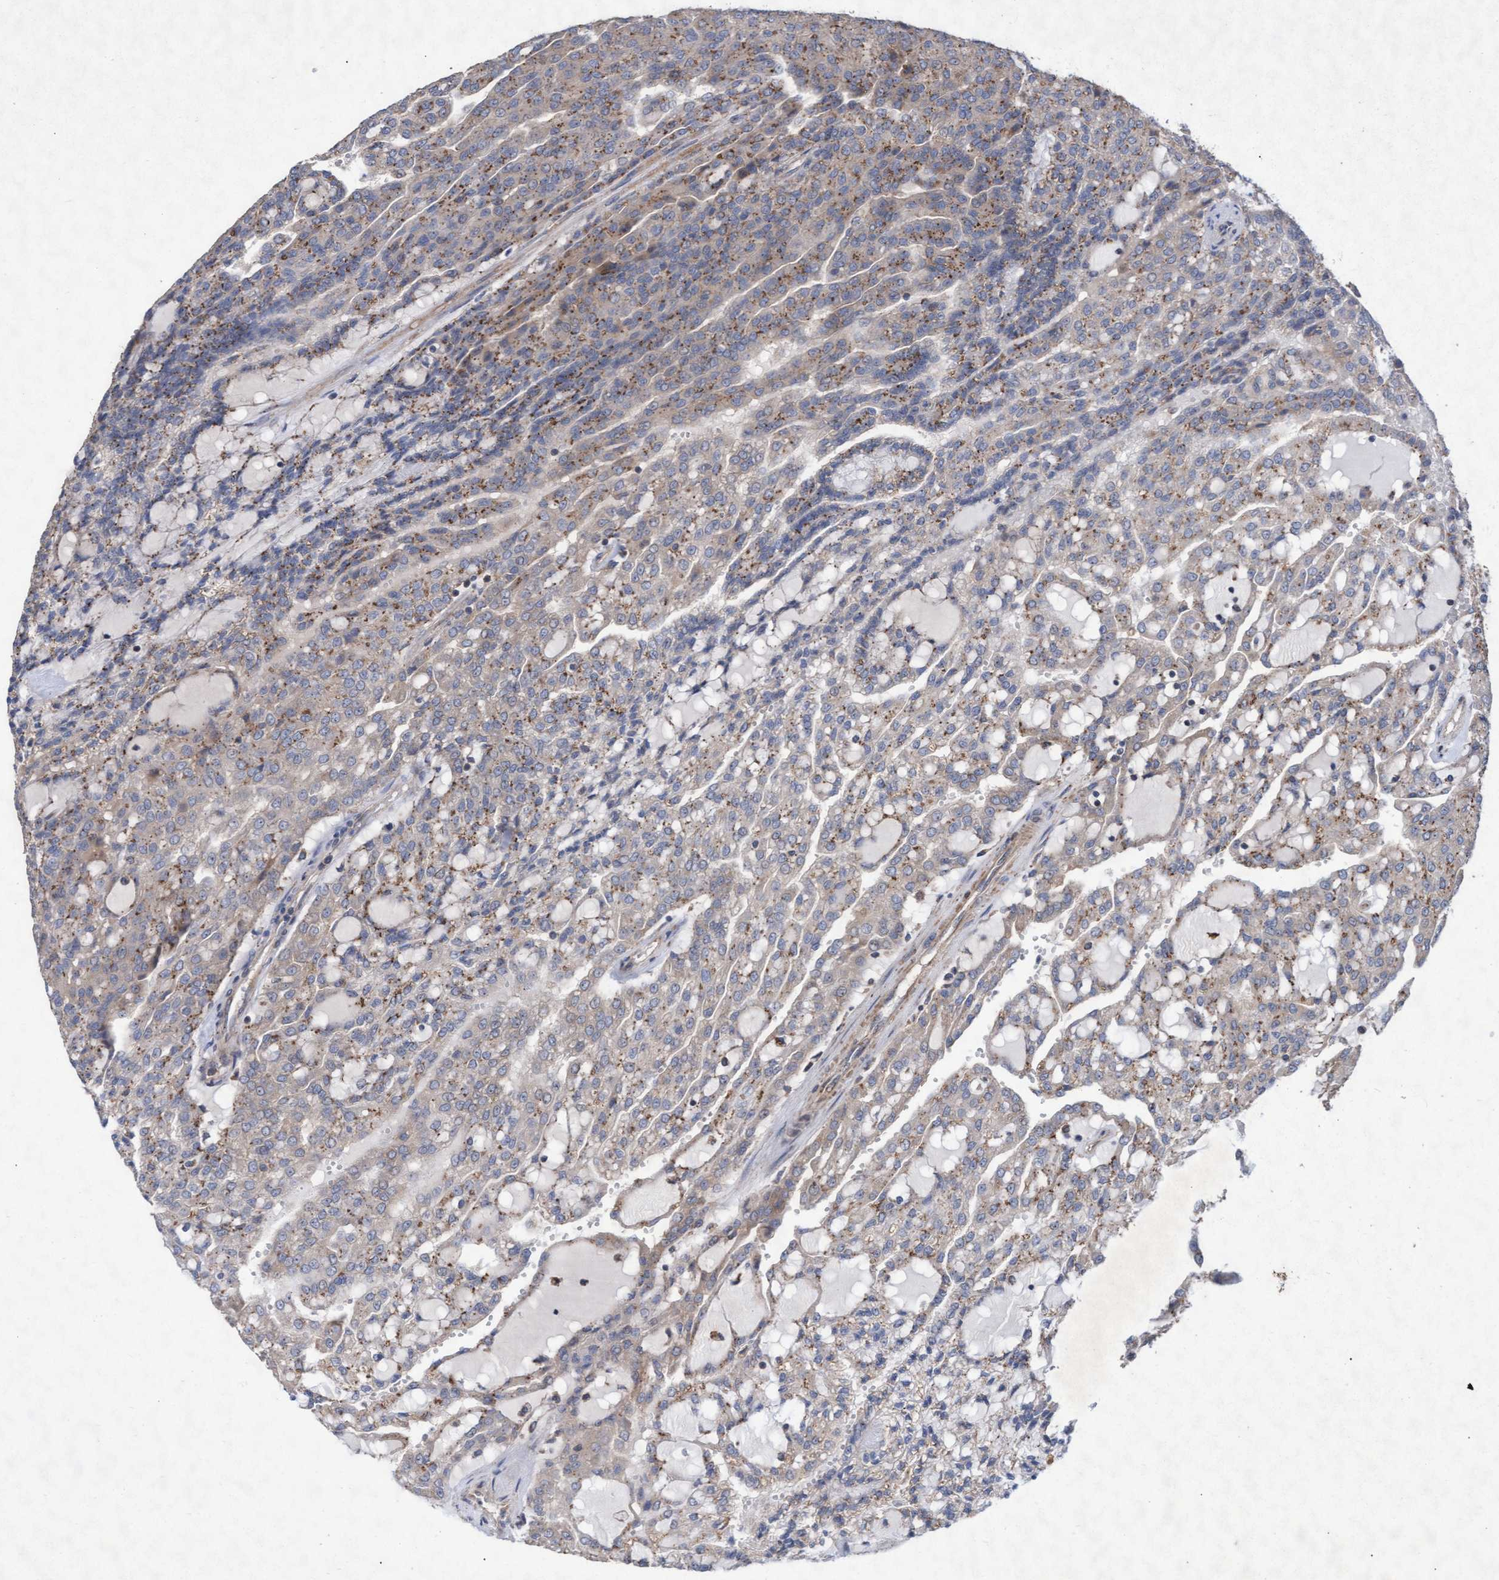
{"staining": {"intensity": "weak", "quantity": ">75%", "location": "cytoplasmic/membranous"}, "tissue": "renal cancer", "cell_type": "Tumor cells", "image_type": "cancer", "snomed": [{"axis": "morphology", "description": "Adenocarcinoma, NOS"}, {"axis": "topography", "description": "Kidney"}], "caption": "Immunohistochemistry histopathology image of neoplastic tissue: renal cancer (adenocarcinoma) stained using IHC displays low levels of weak protein expression localized specifically in the cytoplasmic/membranous of tumor cells, appearing as a cytoplasmic/membranous brown color.", "gene": "ABCF2", "patient": {"sex": "male", "age": 63}}